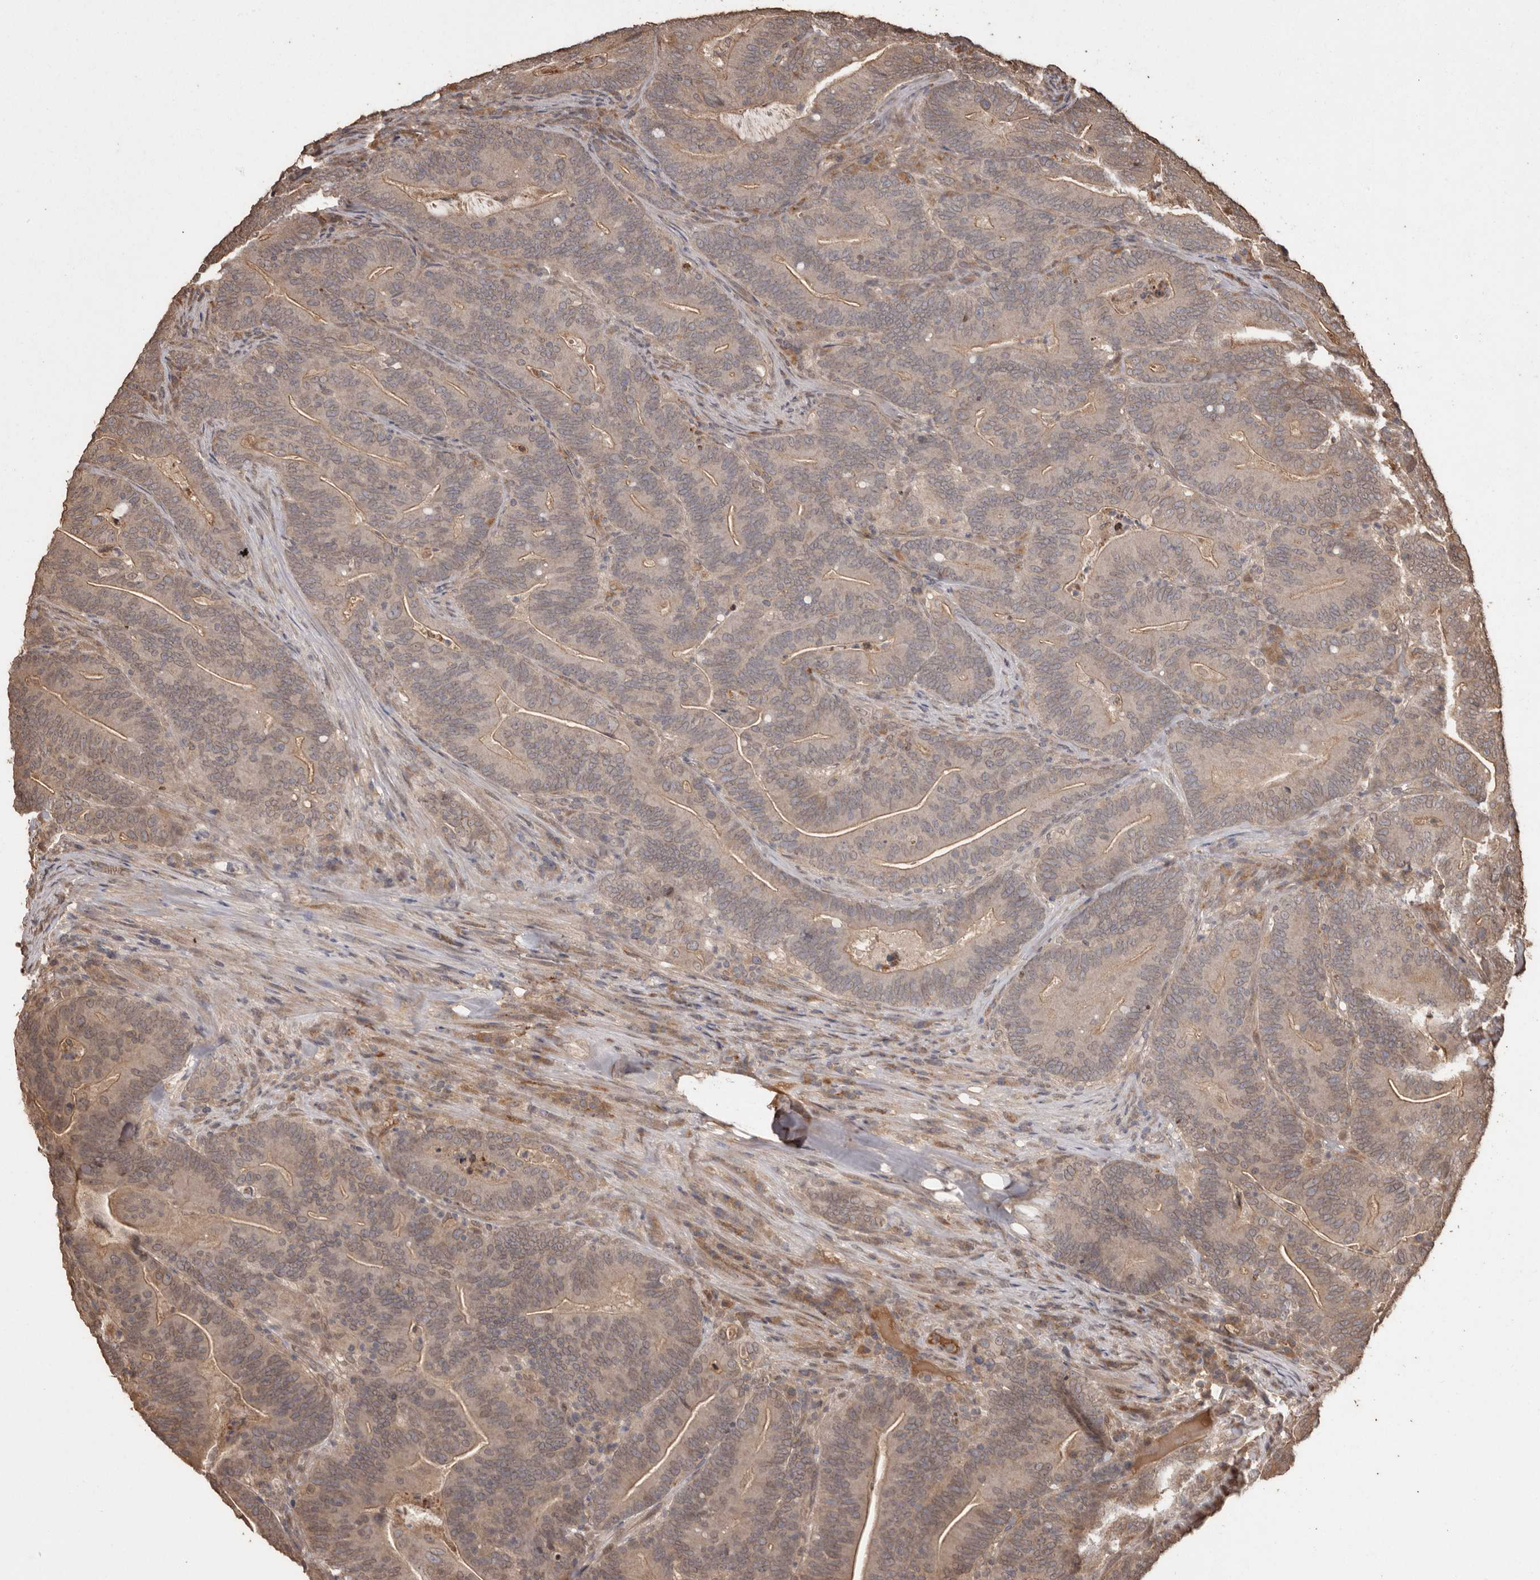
{"staining": {"intensity": "weak", "quantity": ">75%", "location": "cytoplasmic/membranous,nuclear"}, "tissue": "colorectal cancer", "cell_type": "Tumor cells", "image_type": "cancer", "snomed": [{"axis": "morphology", "description": "Adenocarcinoma, NOS"}, {"axis": "topography", "description": "Colon"}], "caption": "Colorectal cancer stained with DAB immunohistochemistry (IHC) displays low levels of weak cytoplasmic/membranous and nuclear expression in about >75% of tumor cells.", "gene": "NUP43", "patient": {"sex": "female", "age": 66}}